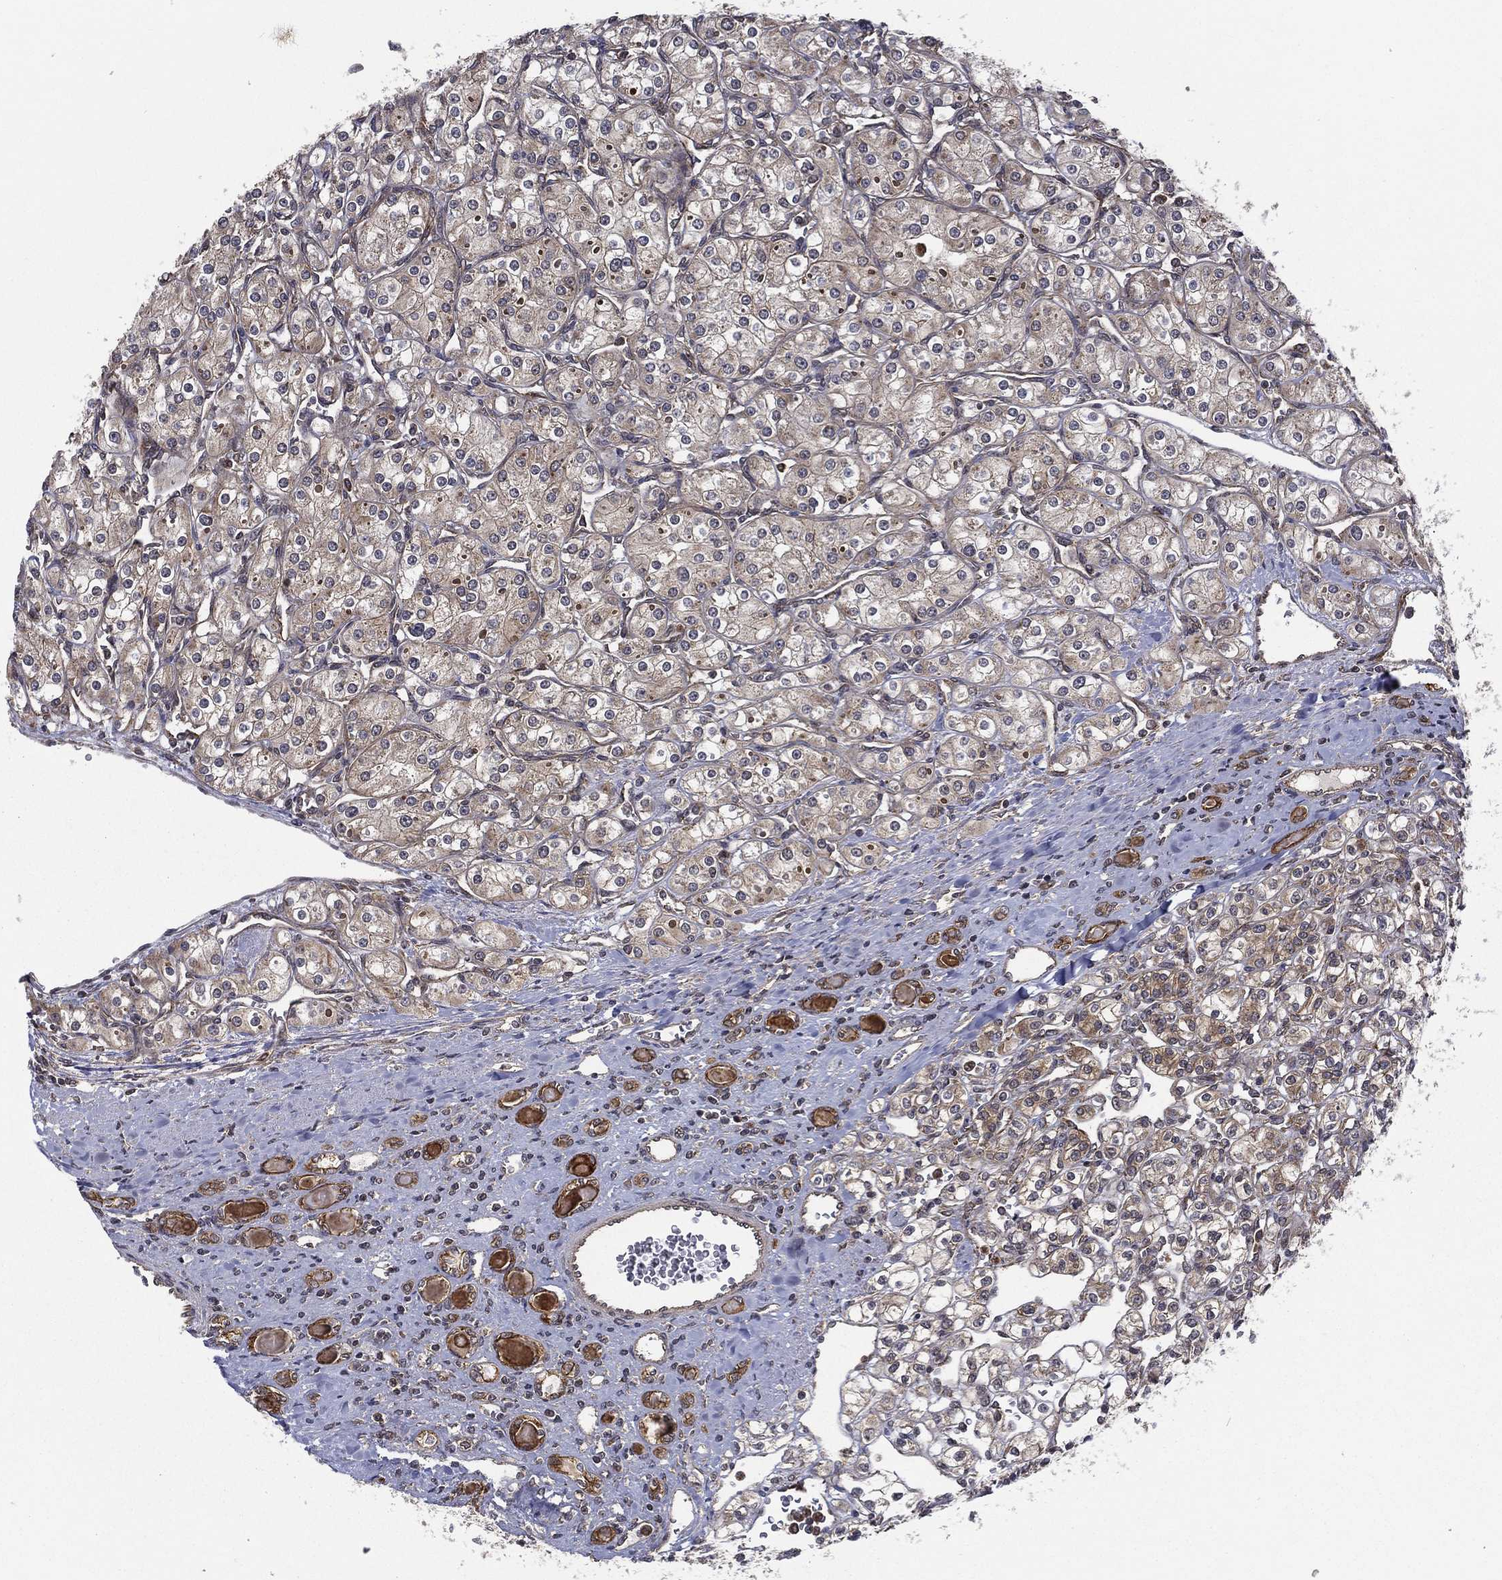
{"staining": {"intensity": "weak", "quantity": "<25%", "location": "cytoplasmic/membranous"}, "tissue": "renal cancer", "cell_type": "Tumor cells", "image_type": "cancer", "snomed": [{"axis": "morphology", "description": "Adenocarcinoma, NOS"}, {"axis": "topography", "description": "Kidney"}], "caption": "Tumor cells show no significant protein positivity in renal cancer (adenocarcinoma). (Immunohistochemistry (ihc), brightfield microscopy, high magnification).", "gene": "UACA", "patient": {"sex": "male", "age": 77}}